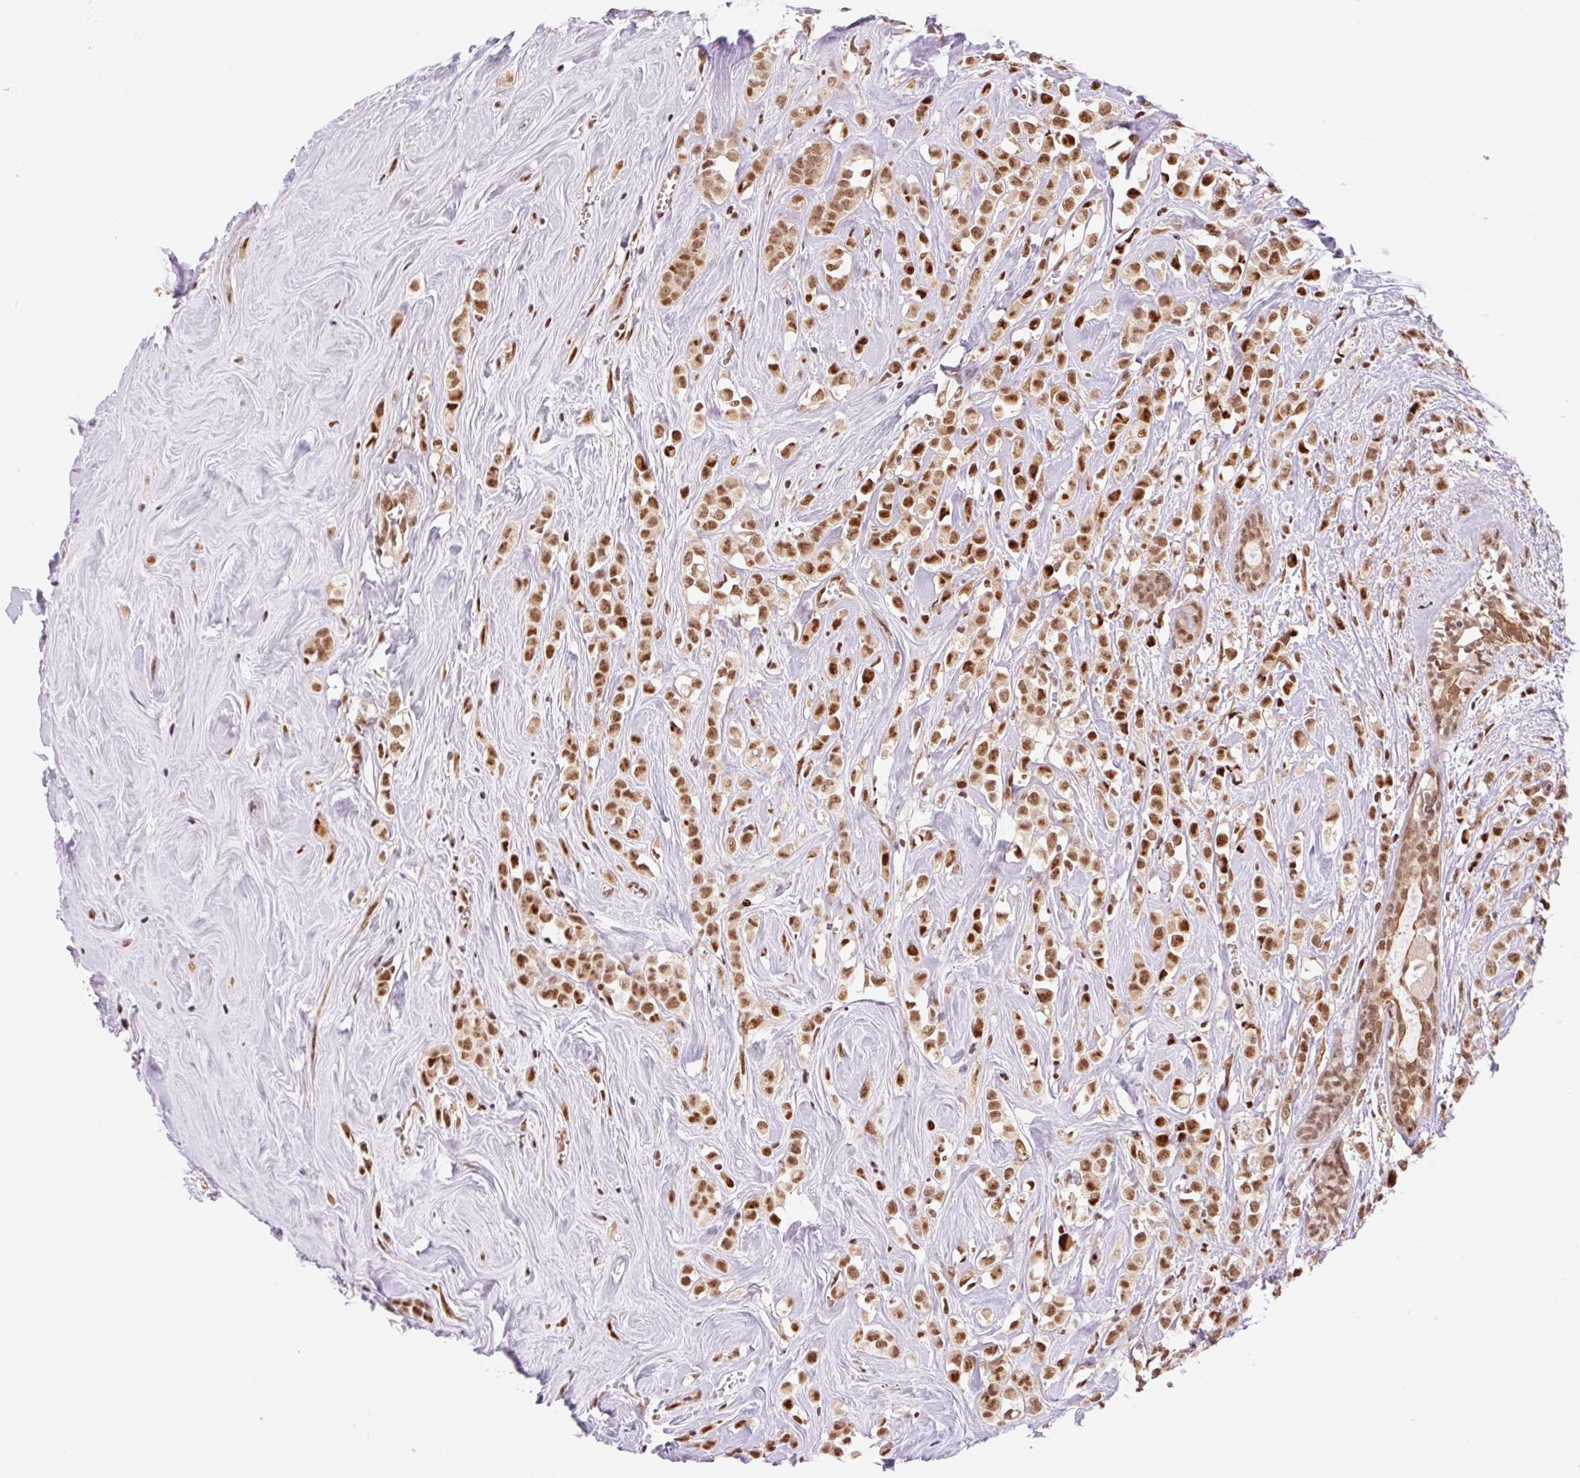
{"staining": {"intensity": "moderate", "quantity": ">75%", "location": "nuclear"}, "tissue": "breast cancer", "cell_type": "Tumor cells", "image_type": "cancer", "snomed": [{"axis": "morphology", "description": "Duct carcinoma"}, {"axis": "topography", "description": "Breast"}], "caption": "A photomicrograph of human invasive ductal carcinoma (breast) stained for a protein displays moderate nuclear brown staining in tumor cells. (Brightfield microscopy of DAB IHC at high magnification).", "gene": "INTS8", "patient": {"sex": "female", "age": 80}}